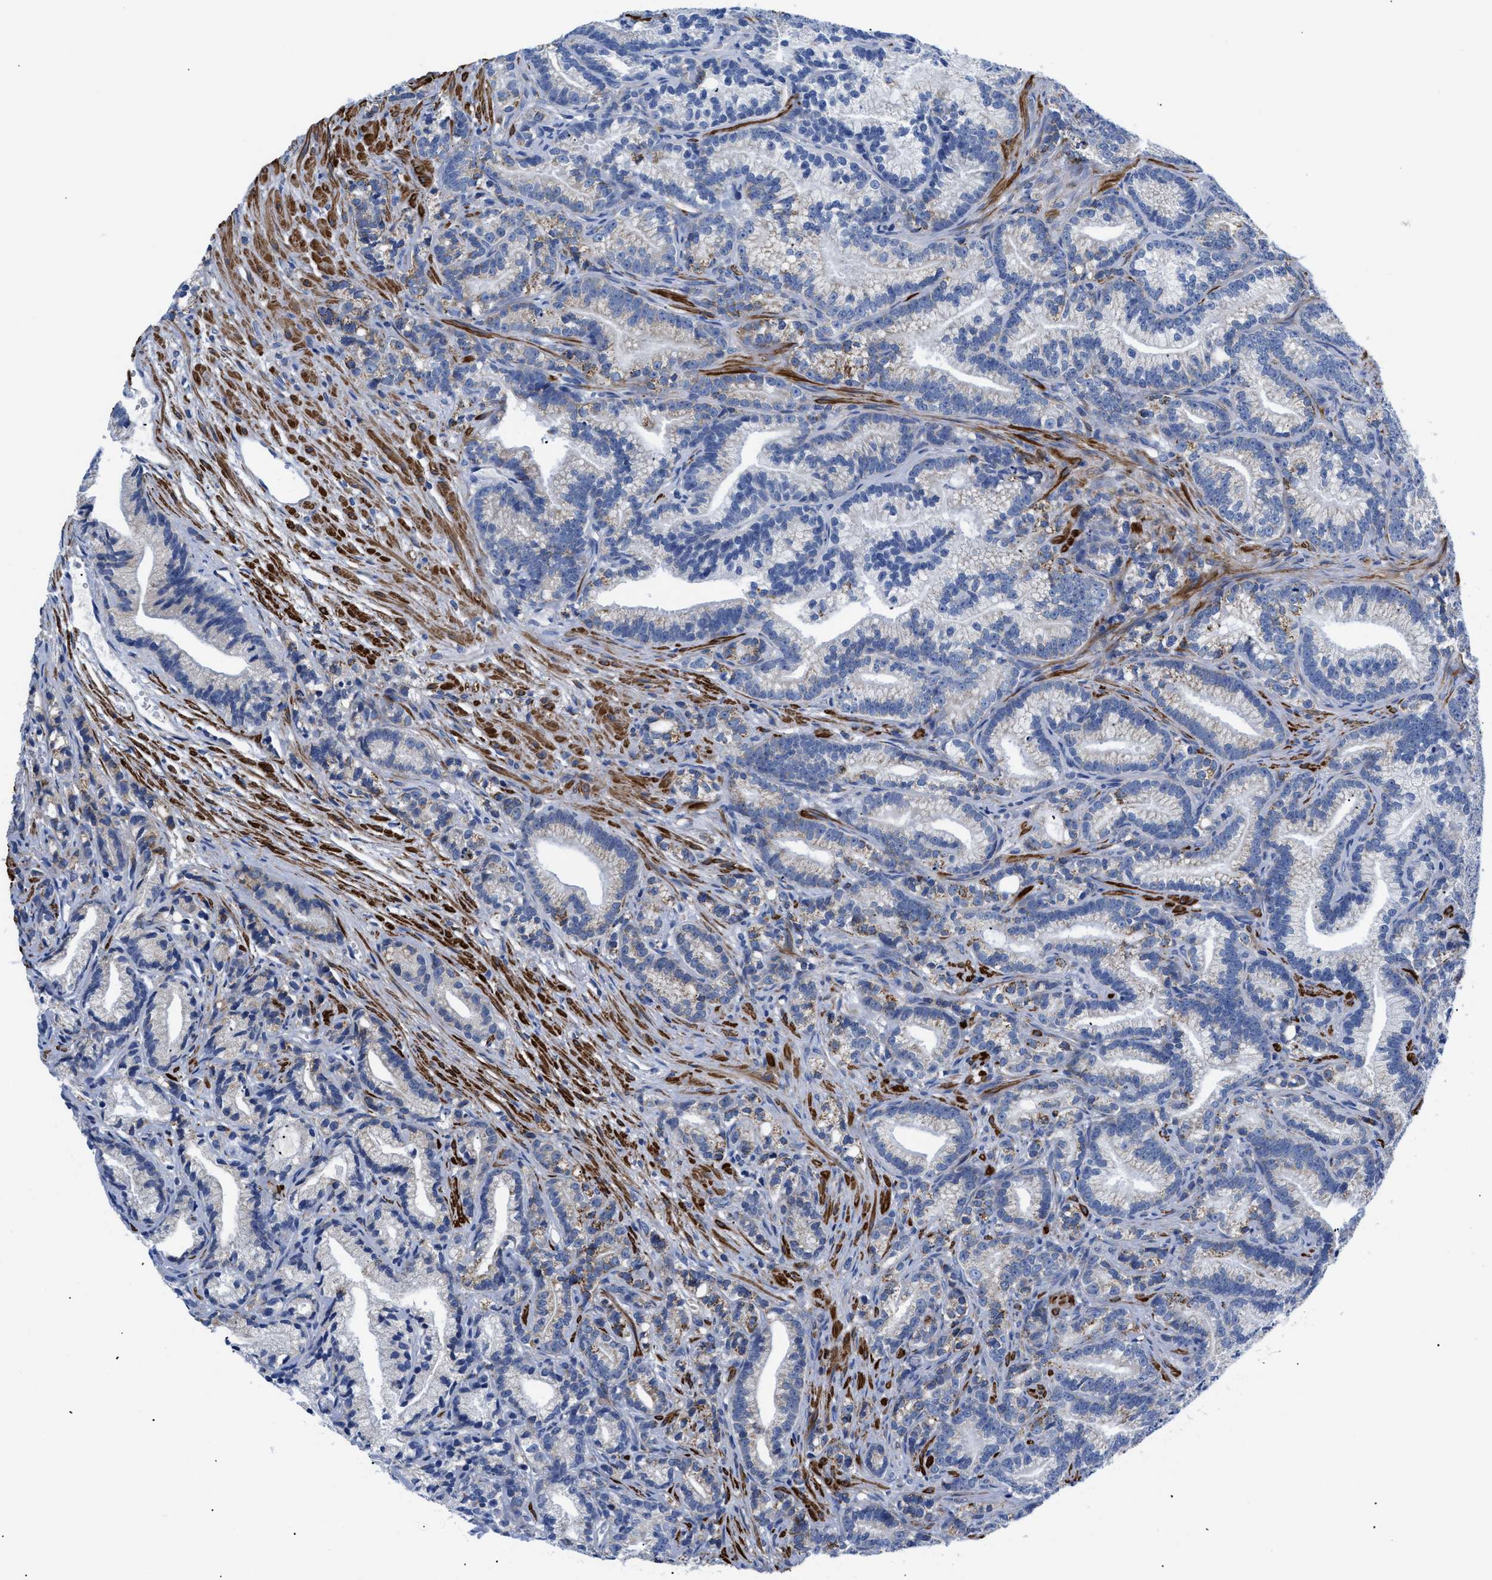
{"staining": {"intensity": "negative", "quantity": "none", "location": "none"}, "tissue": "prostate cancer", "cell_type": "Tumor cells", "image_type": "cancer", "snomed": [{"axis": "morphology", "description": "Adenocarcinoma, Low grade"}, {"axis": "topography", "description": "Prostate"}], "caption": "Human low-grade adenocarcinoma (prostate) stained for a protein using IHC demonstrates no expression in tumor cells.", "gene": "GPR149", "patient": {"sex": "male", "age": 89}}